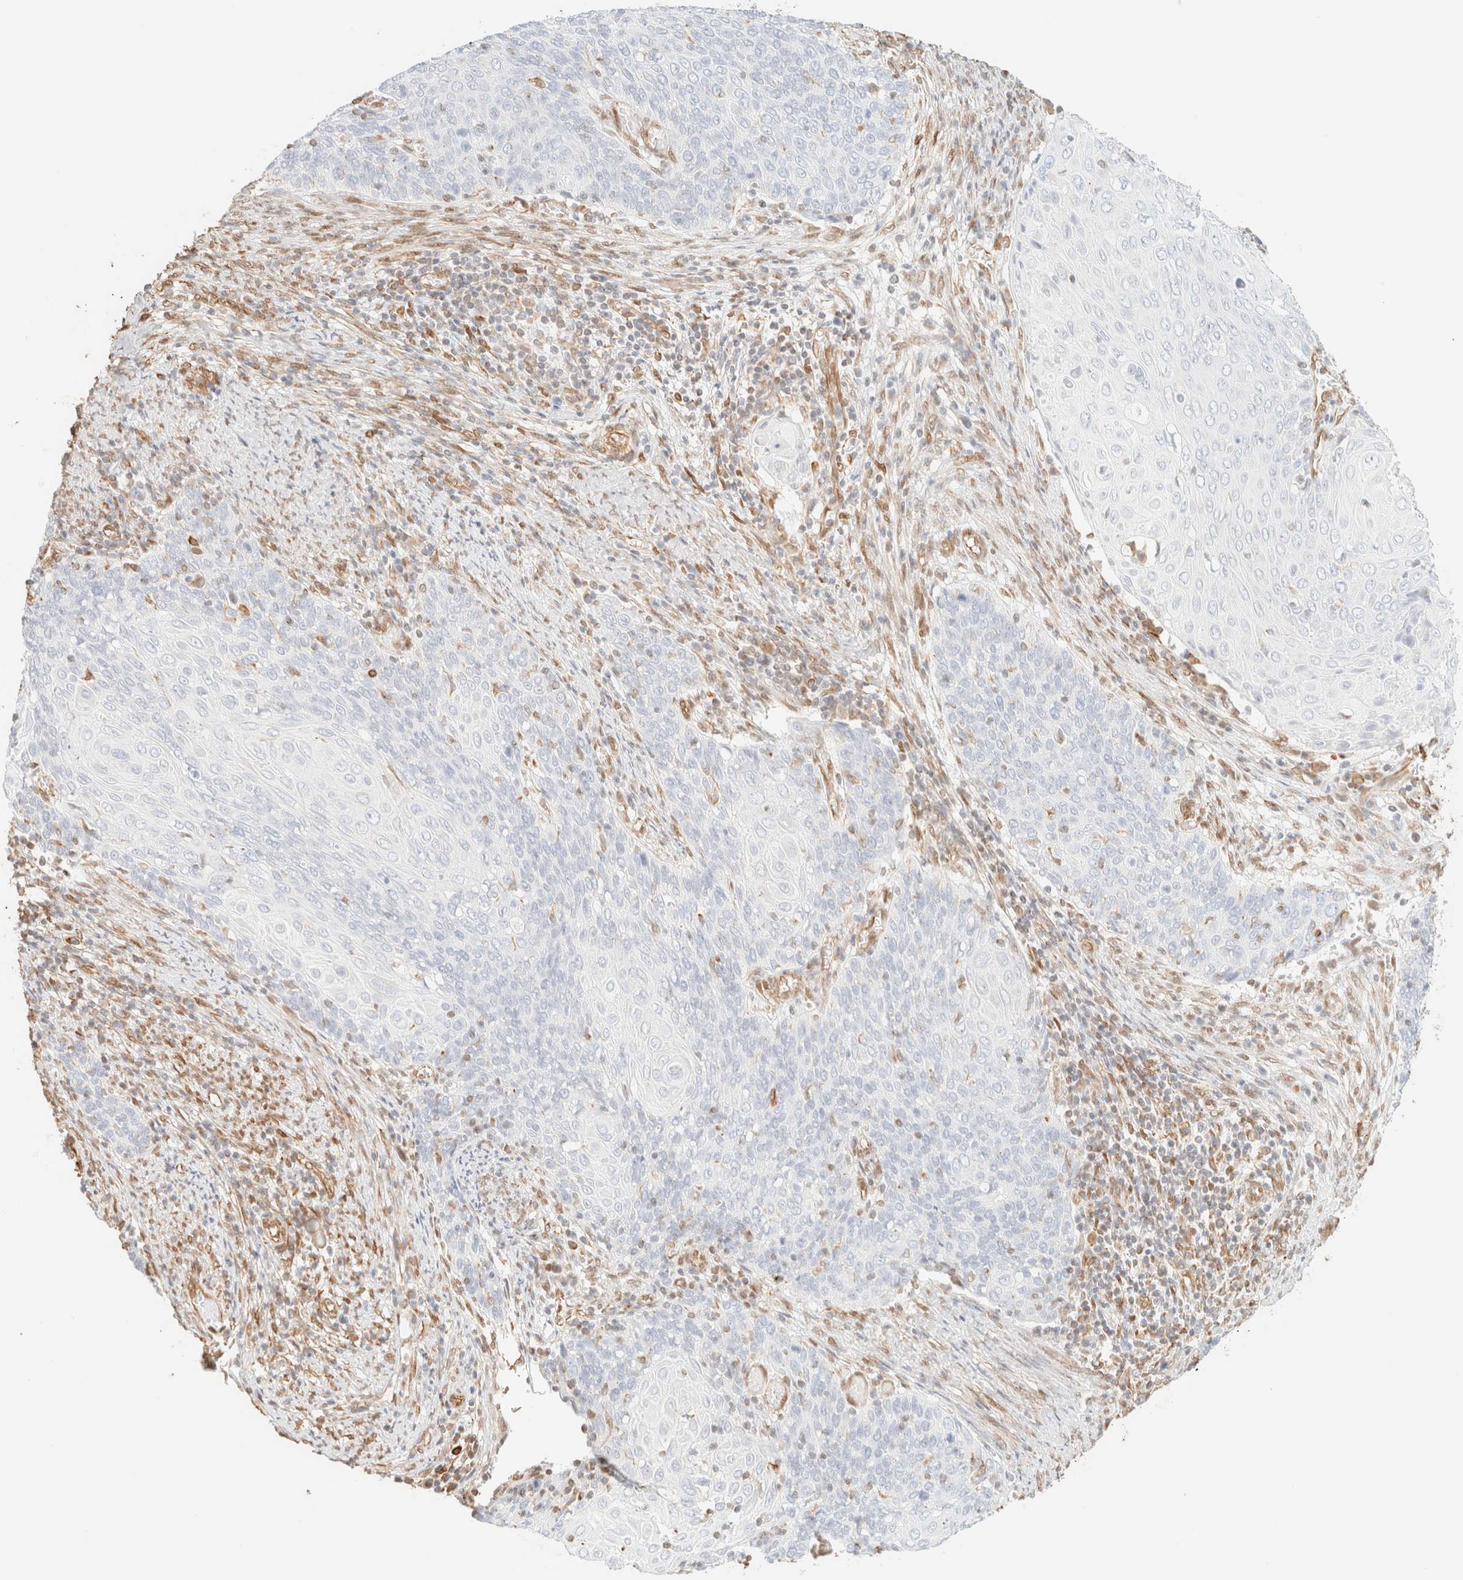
{"staining": {"intensity": "negative", "quantity": "none", "location": "none"}, "tissue": "cervical cancer", "cell_type": "Tumor cells", "image_type": "cancer", "snomed": [{"axis": "morphology", "description": "Squamous cell carcinoma, NOS"}, {"axis": "topography", "description": "Cervix"}], "caption": "An IHC image of cervical cancer (squamous cell carcinoma) is shown. There is no staining in tumor cells of cervical cancer (squamous cell carcinoma).", "gene": "ZSCAN18", "patient": {"sex": "female", "age": 39}}